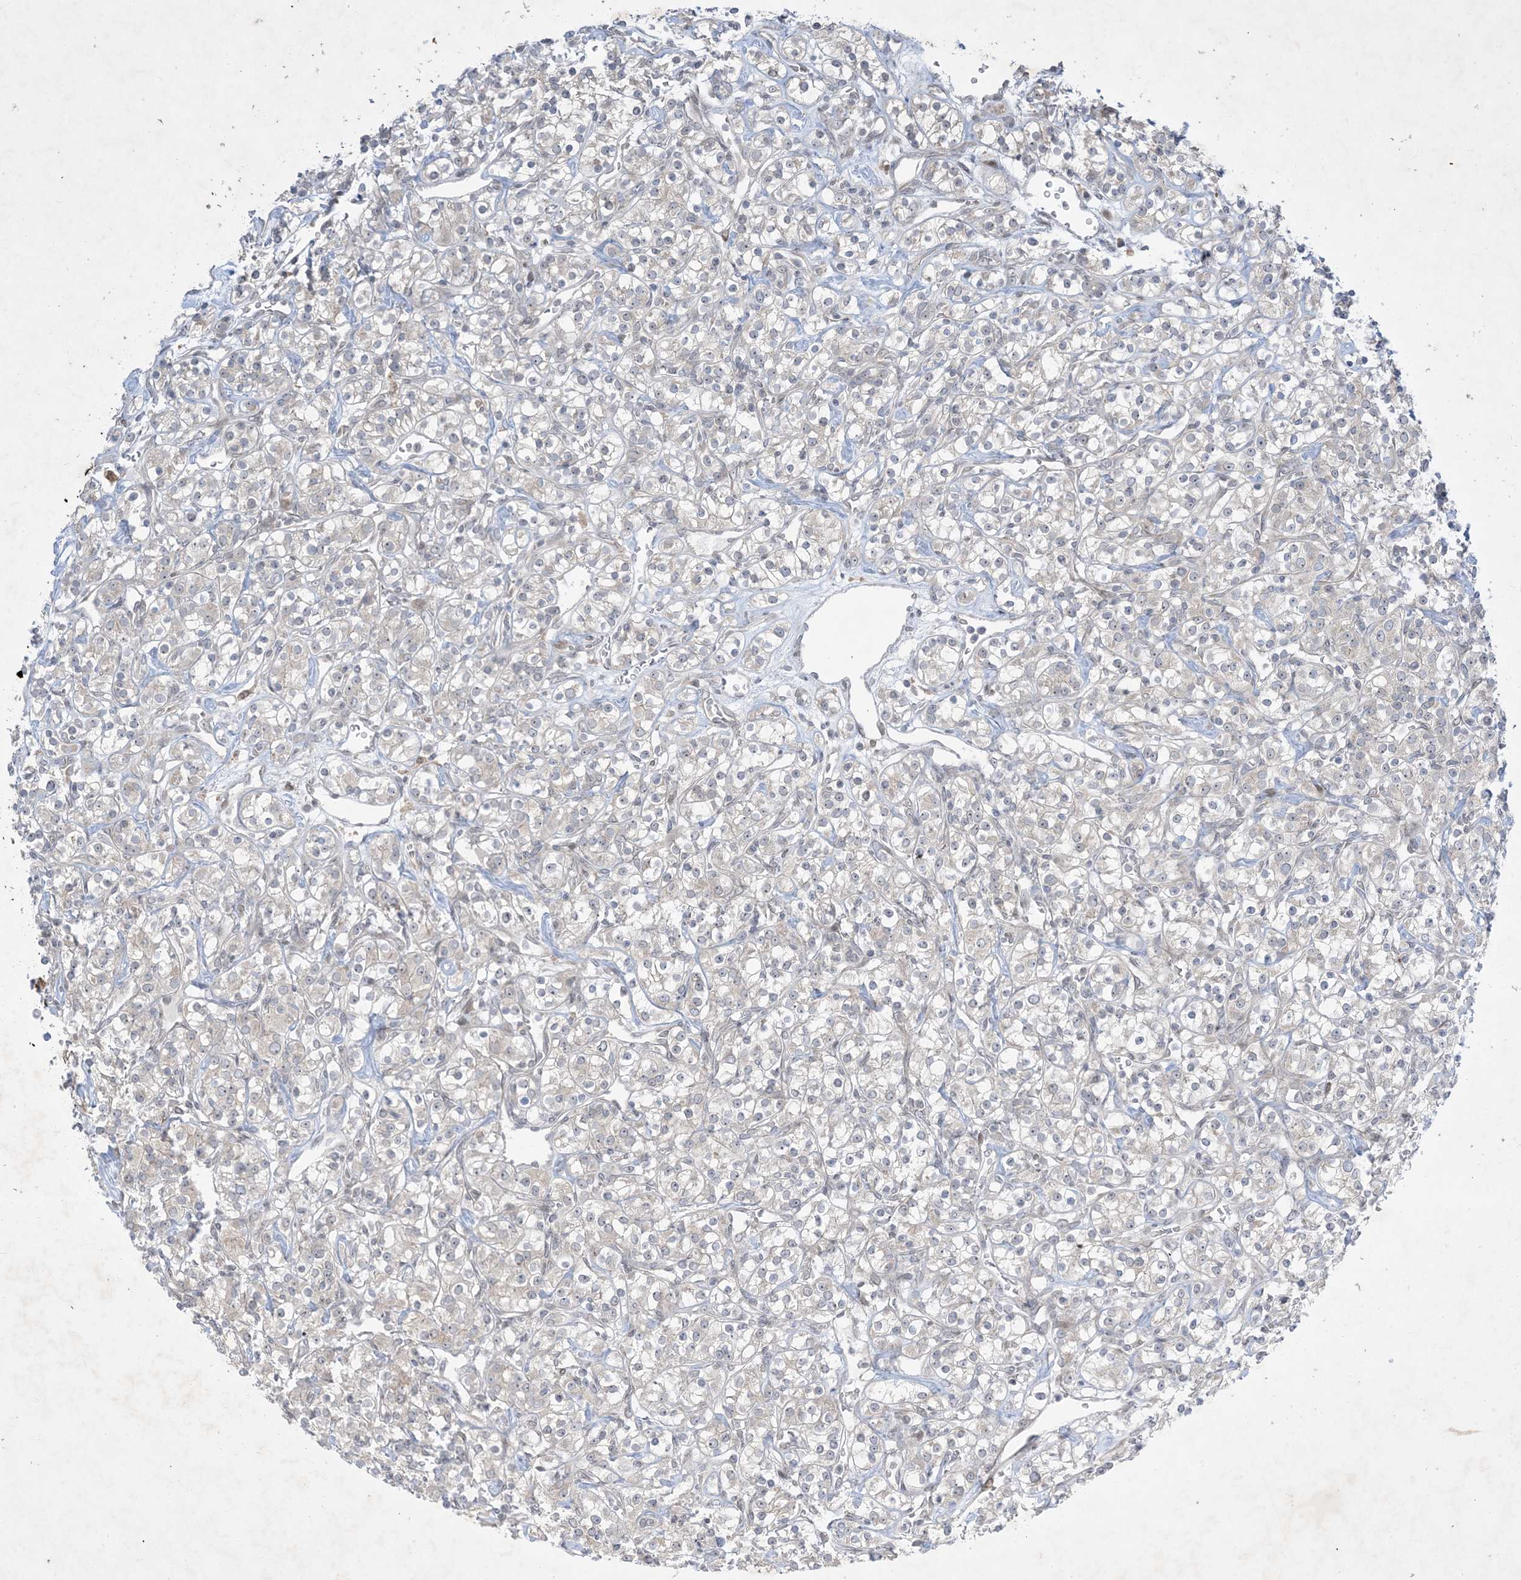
{"staining": {"intensity": "negative", "quantity": "none", "location": "none"}, "tissue": "renal cancer", "cell_type": "Tumor cells", "image_type": "cancer", "snomed": [{"axis": "morphology", "description": "Adenocarcinoma, NOS"}, {"axis": "topography", "description": "Kidney"}], "caption": "Human adenocarcinoma (renal) stained for a protein using immunohistochemistry (IHC) reveals no expression in tumor cells.", "gene": "SOGA3", "patient": {"sex": "male", "age": 77}}